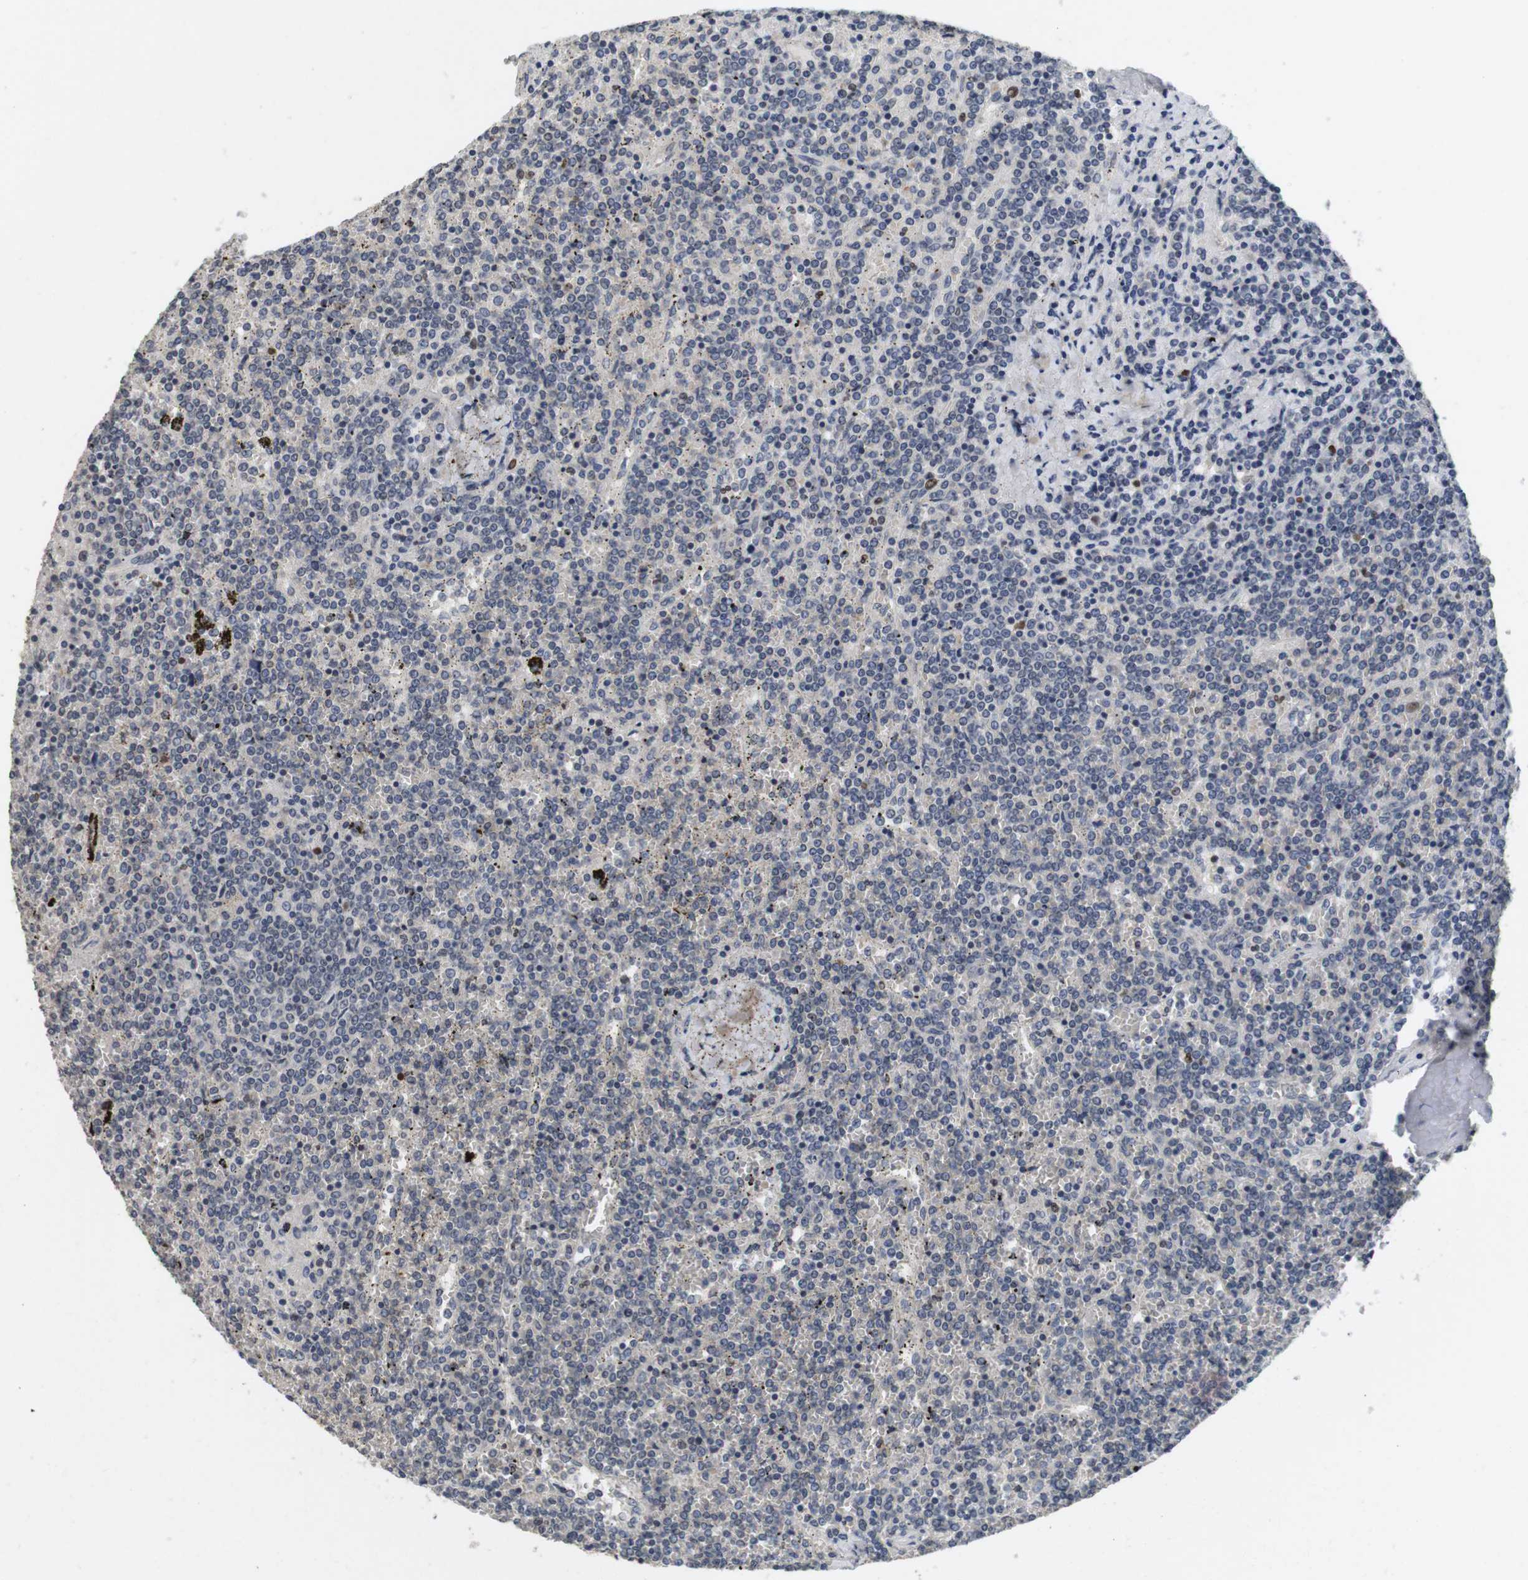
{"staining": {"intensity": "negative", "quantity": "none", "location": "none"}, "tissue": "lymphoma", "cell_type": "Tumor cells", "image_type": "cancer", "snomed": [{"axis": "morphology", "description": "Malignant lymphoma, non-Hodgkin's type, Low grade"}, {"axis": "topography", "description": "Spleen"}], "caption": "The photomicrograph shows no staining of tumor cells in lymphoma.", "gene": "SKP2", "patient": {"sex": "female", "age": 19}}